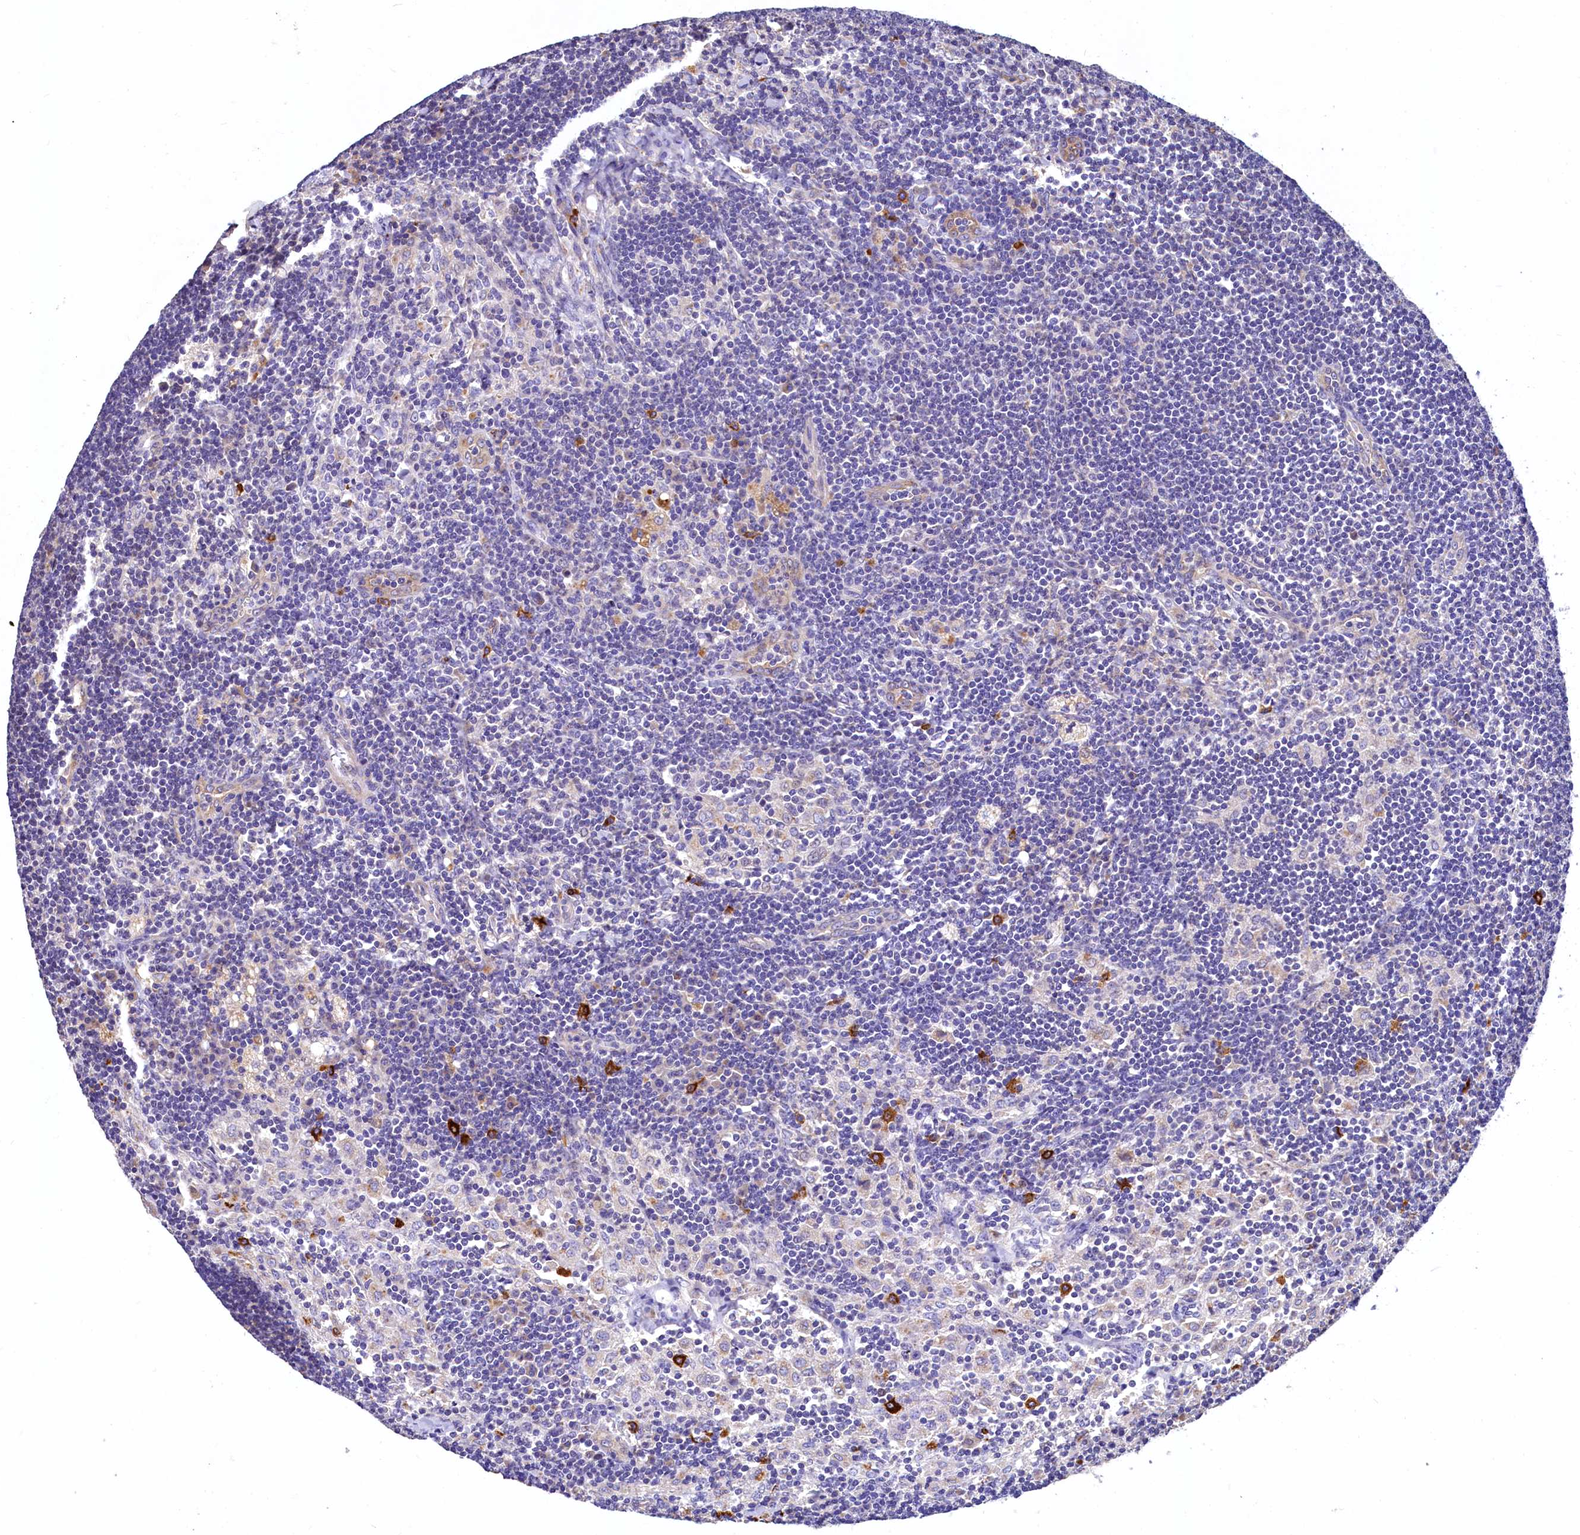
{"staining": {"intensity": "negative", "quantity": "none", "location": "none"}, "tissue": "lymph node", "cell_type": "Germinal center cells", "image_type": "normal", "snomed": [{"axis": "morphology", "description": "Normal tissue, NOS"}, {"axis": "topography", "description": "Lymph node"}], "caption": "Immunohistochemistry (IHC) micrograph of unremarkable human lymph node stained for a protein (brown), which exhibits no staining in germinal center cells. (Immunohistochemistry (IHC), brightfield microscopy, high magnification).", "gene": "EPS8L2", "patient": {"sex": "male", "age": 24}}